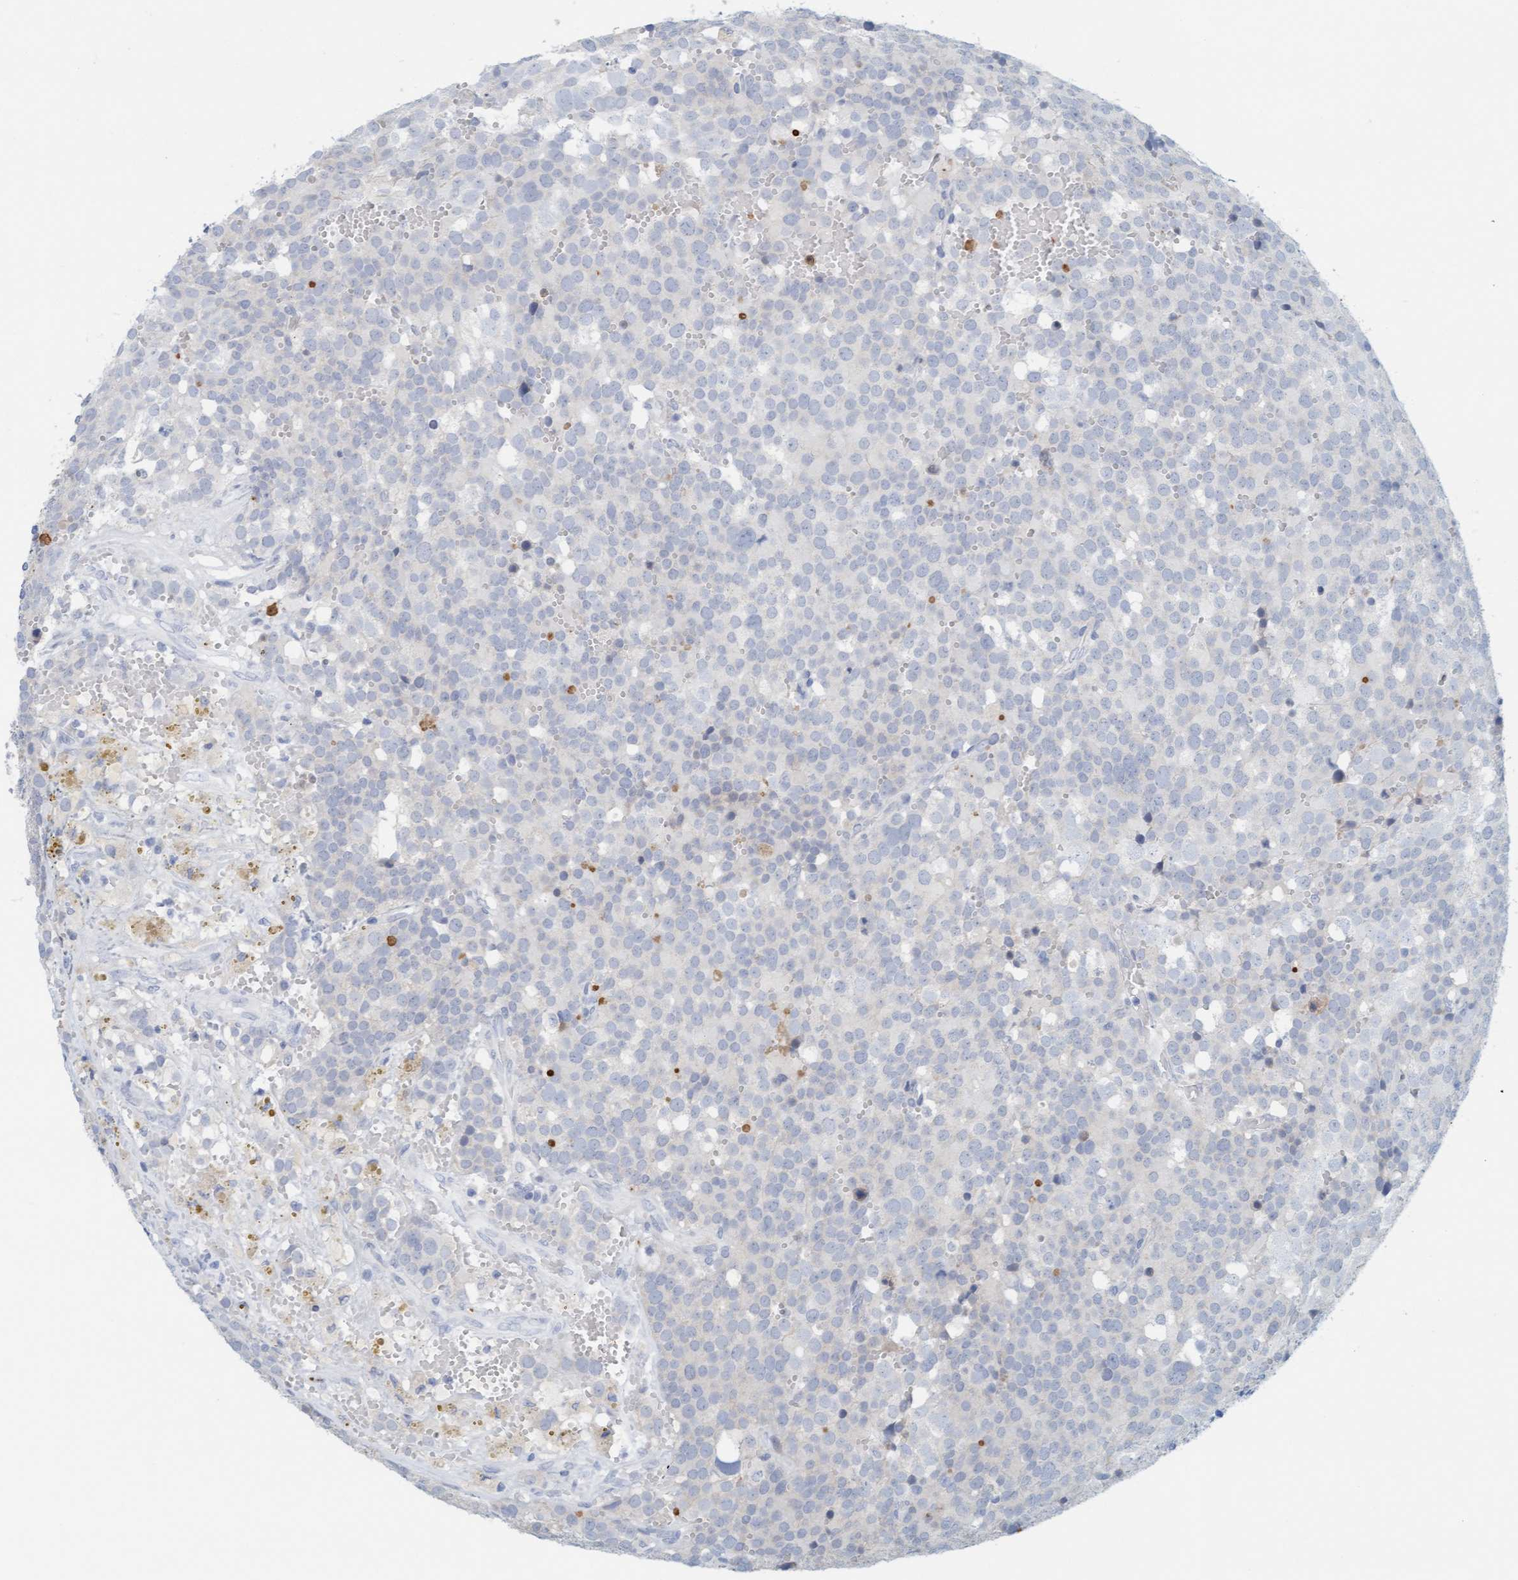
{"staining": {"intensity": "negative", "quantity": "none", "location": "none"}, "tissue": "testis cancer", "cell_type": "Tumor cells", "image_type": "cancer", "snomed": [{"axis": "morphology", "description": "Seminoma, NOS"}, {"axis": "topography", "description": "Testis"}], "caption": "High power microscopy image of an immunohistochemistry (IHC) image of testis cancer, revealing no significant positivity in tumor cells. (DAB (3,3'-diaminobenzidine) immunohistochemistry, high magnification).", "gene": "CPA3", "patient": {"sex": "male", "age": 71}}